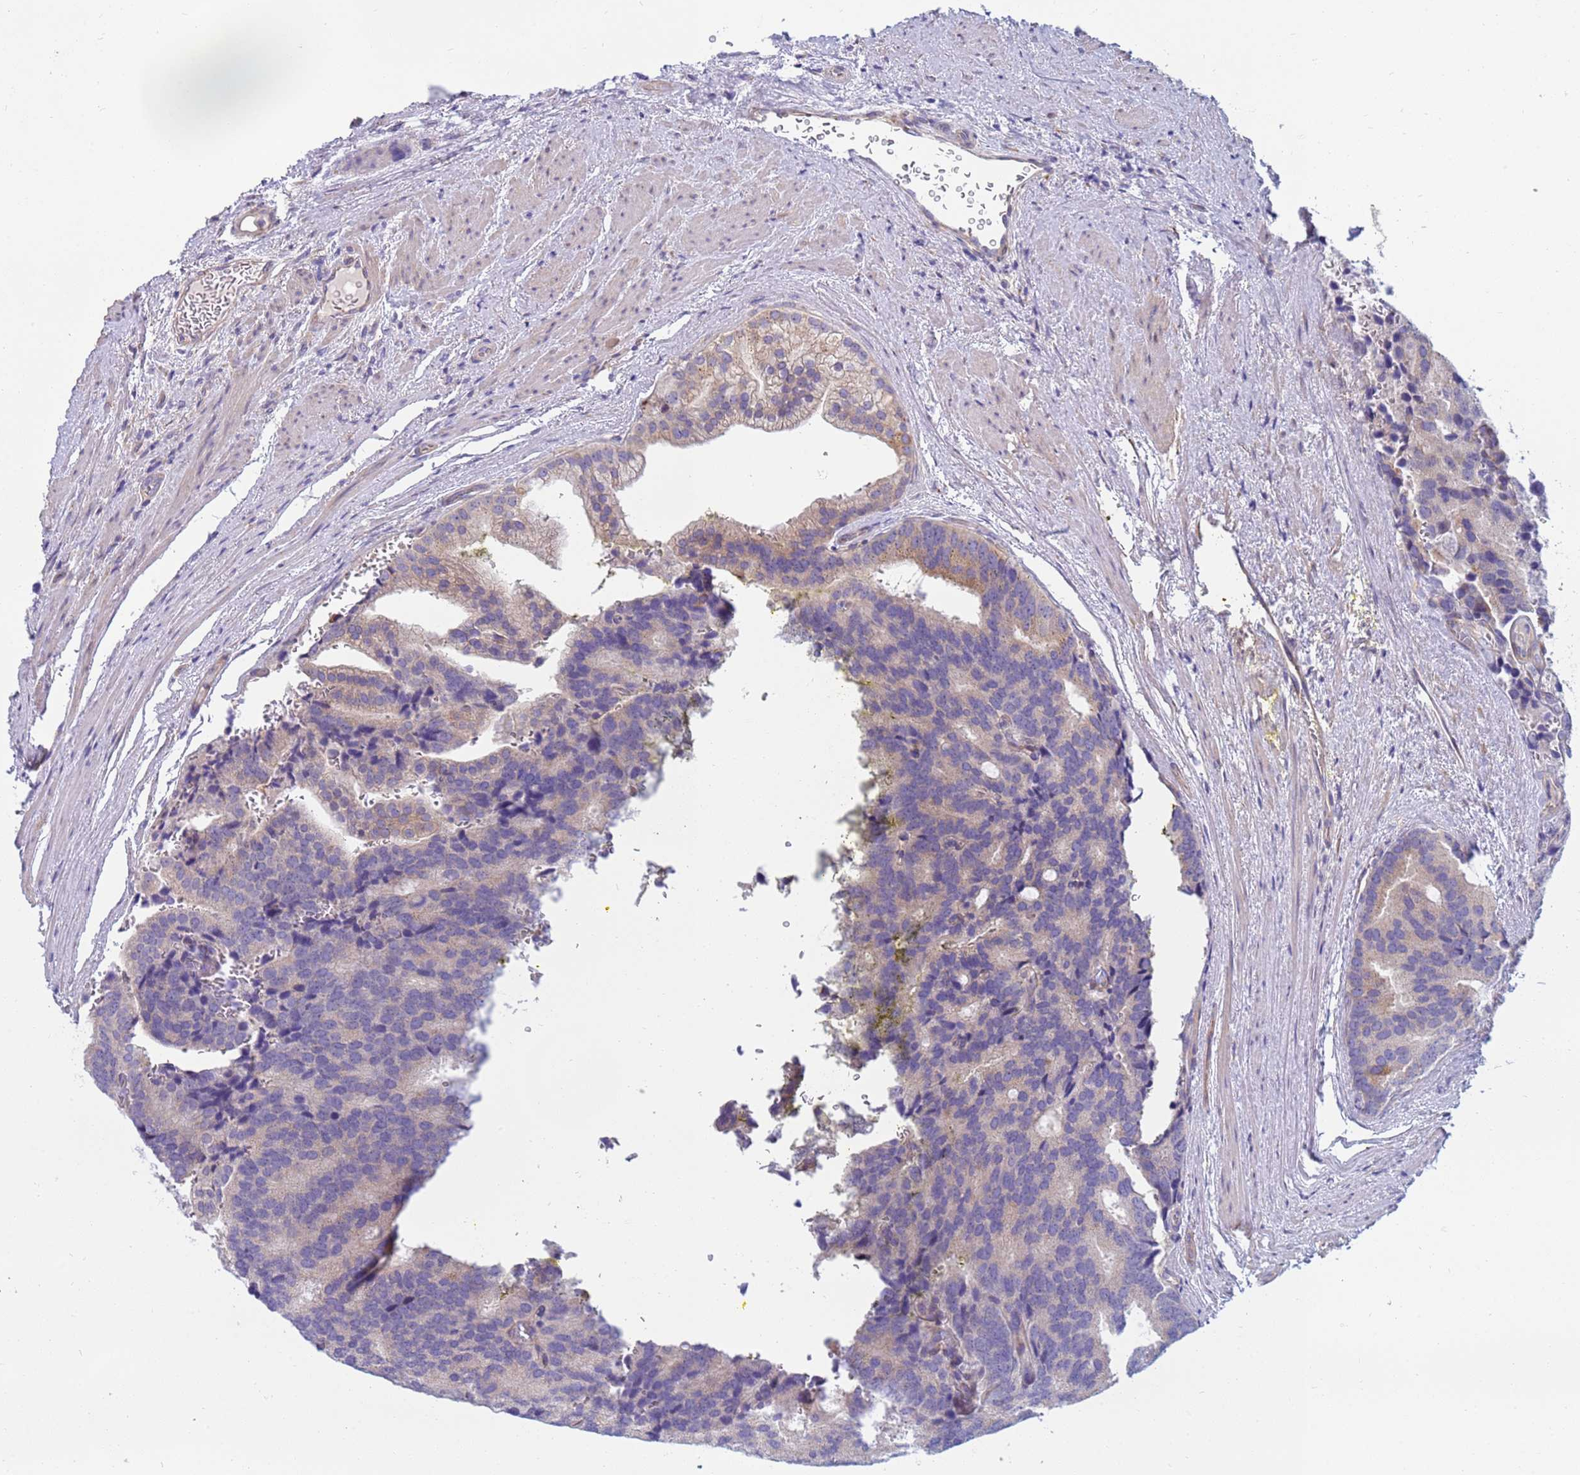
{"staining": {"intensity": "weak", "quantity": "<25%", "location": "cytoplasmic/membranous"}, "tissue": "prostate cancer", "cell_type": "Tumor cells", "image_type": "cancer", "snomed": [{"axis": "morphology", "description": "Adenocarcinoma, Low grade"}, {"axis": "topography", "description": "Prostate"}], "caption": "Tumor cells are negative for protein expression in human prostate cancer (adenocarcinoma (low-grade)).", "gene": "TRPC6", "patient": {"sex": "male", "age": 71}}